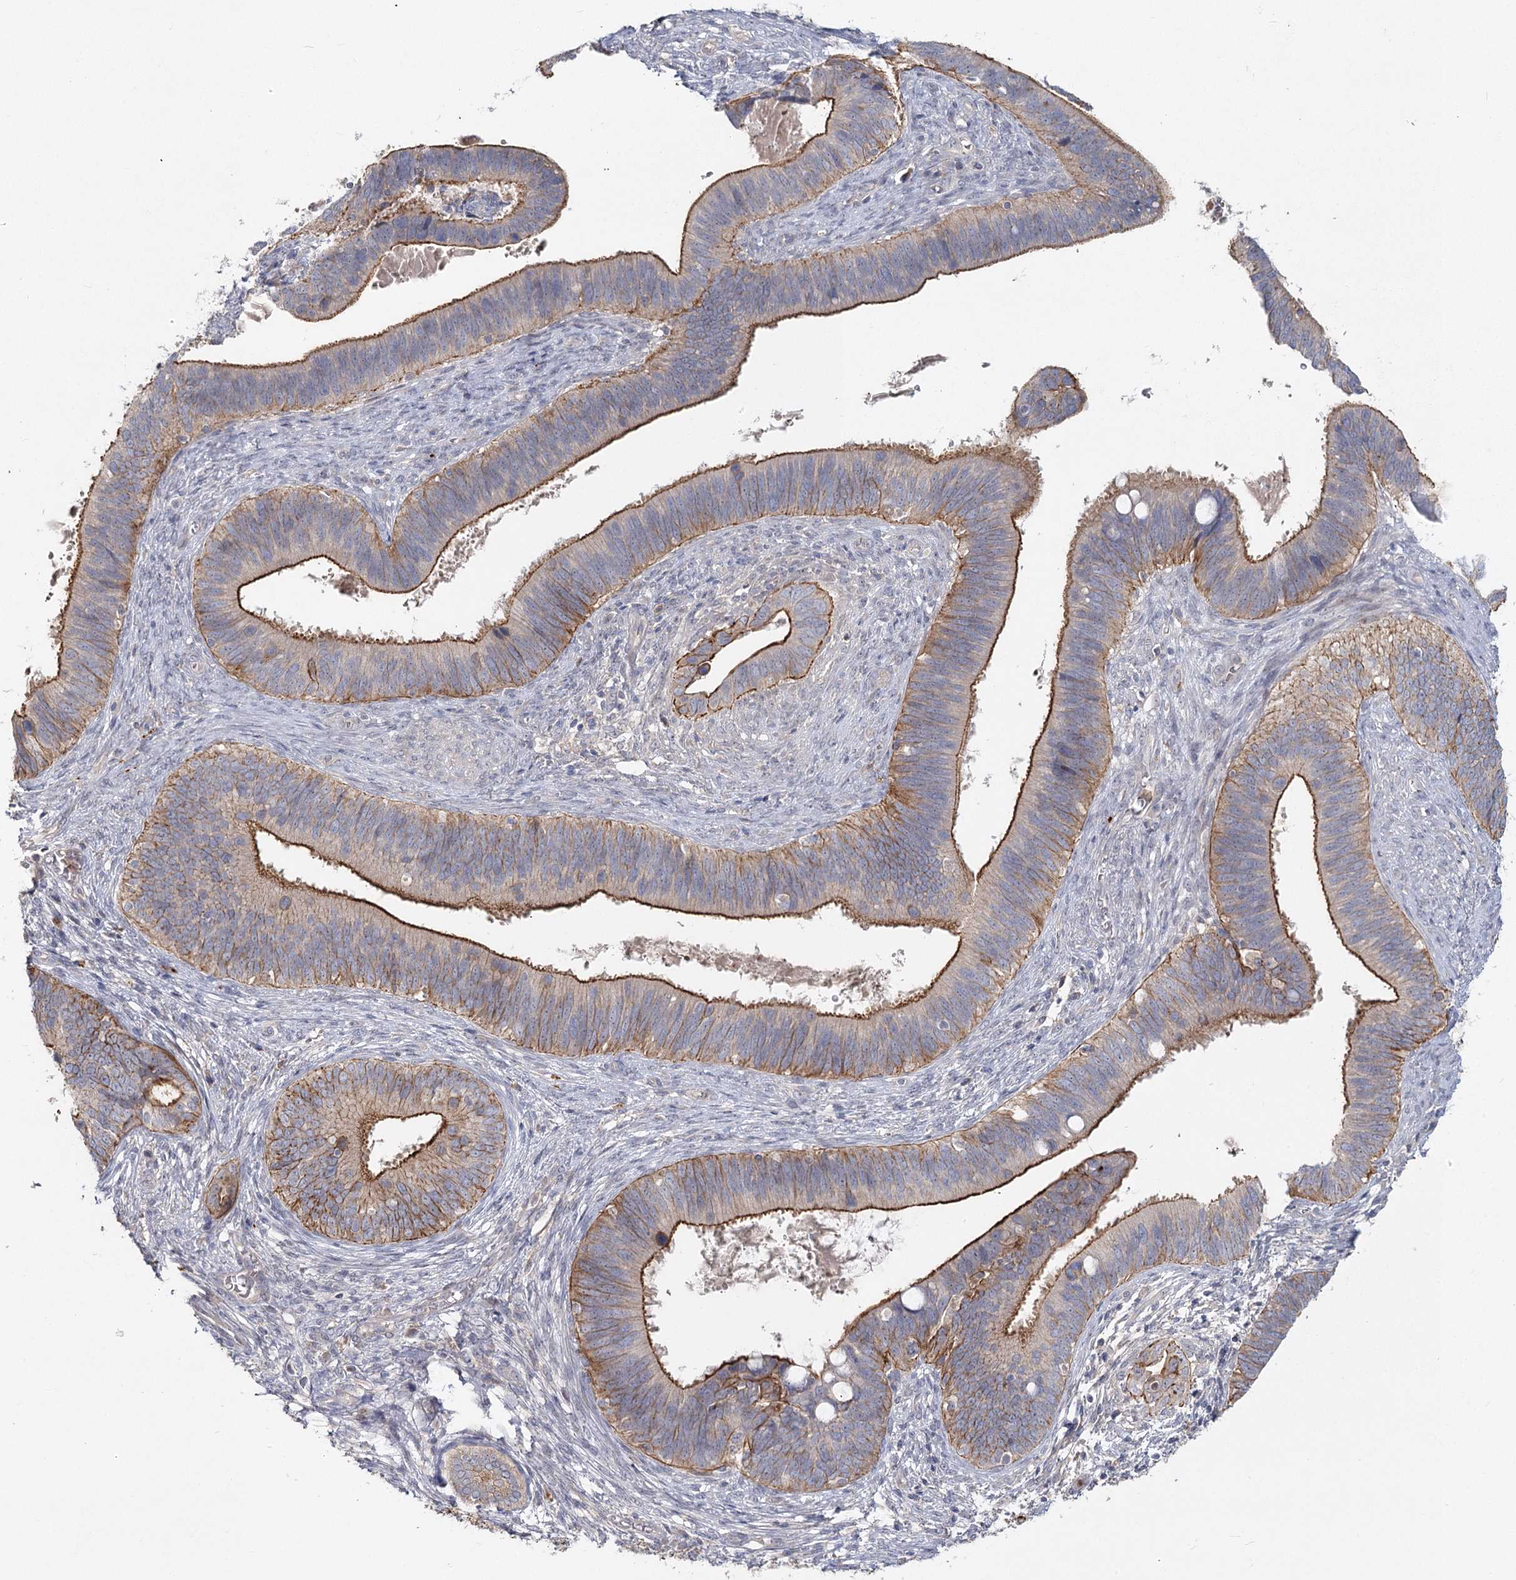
{"staining": {"intensity": "strong", "quantity": ">75%", "location": "cytoplasmic/membranous"}, "tissue": "cervical cancer", "cell_type": "Tumor cells", "image_type": "cancer", "snomed": [{"axis": "morphology", "description": "Adenocarcinoma, NOS"}, {"axis": "topography", "description": "Cervix"}], "caption": "High-magnification brightfield microscopy of cervical cancer stained with DAB (3,3'-diaminobenzidine) (brown) and counterstained with hematoxylin (blue). tumor cells exhibit strong cytoplasmic/membranous positivity is seen in approximately>75% of cells.", "gene": "ANGPTL5", "patient": {"sex": "female", "age": 42}}